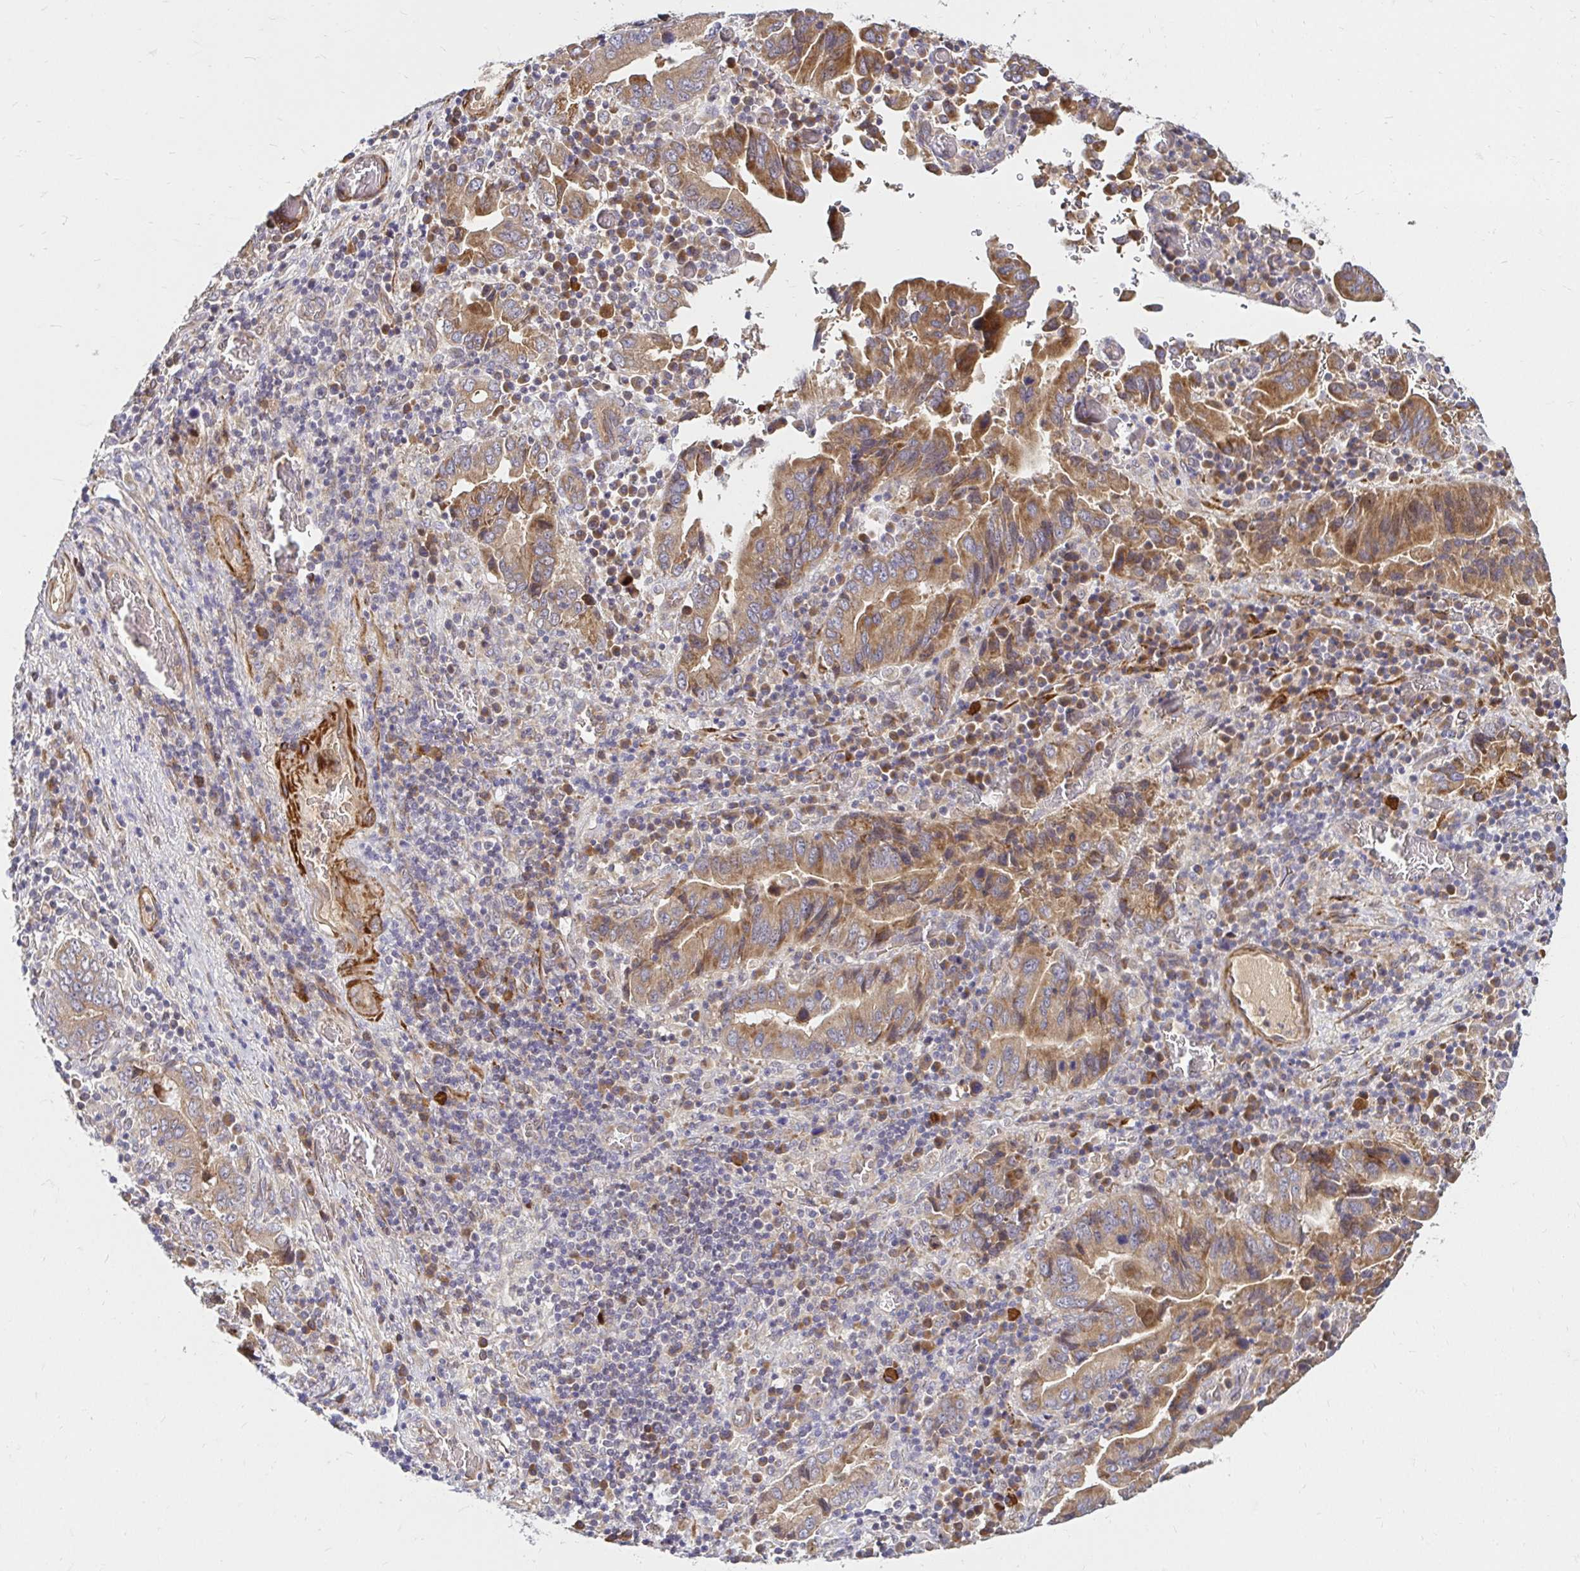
{"staining": {"intensity": "moderate", "quantity": ">75%", "location": "cytoplasmic/membranous"}, "tissue": "stomach cancer", "cell_type": "Tumor cells", "image_type": "cancer", "snomed": [{"axis": "morphology", "description": "Adenocarcinoma, NOS"}, {"axis": "topography", "description": "Stomach, upper"}], "caption": "Moderate cytoplasmic/membranous protein expression is present in approximately >75% of tumor cells in stomach cancer (adenocarcinoma).", "gene": "ARHGEF37", "patient": {"sex": "male", "age": 74}}